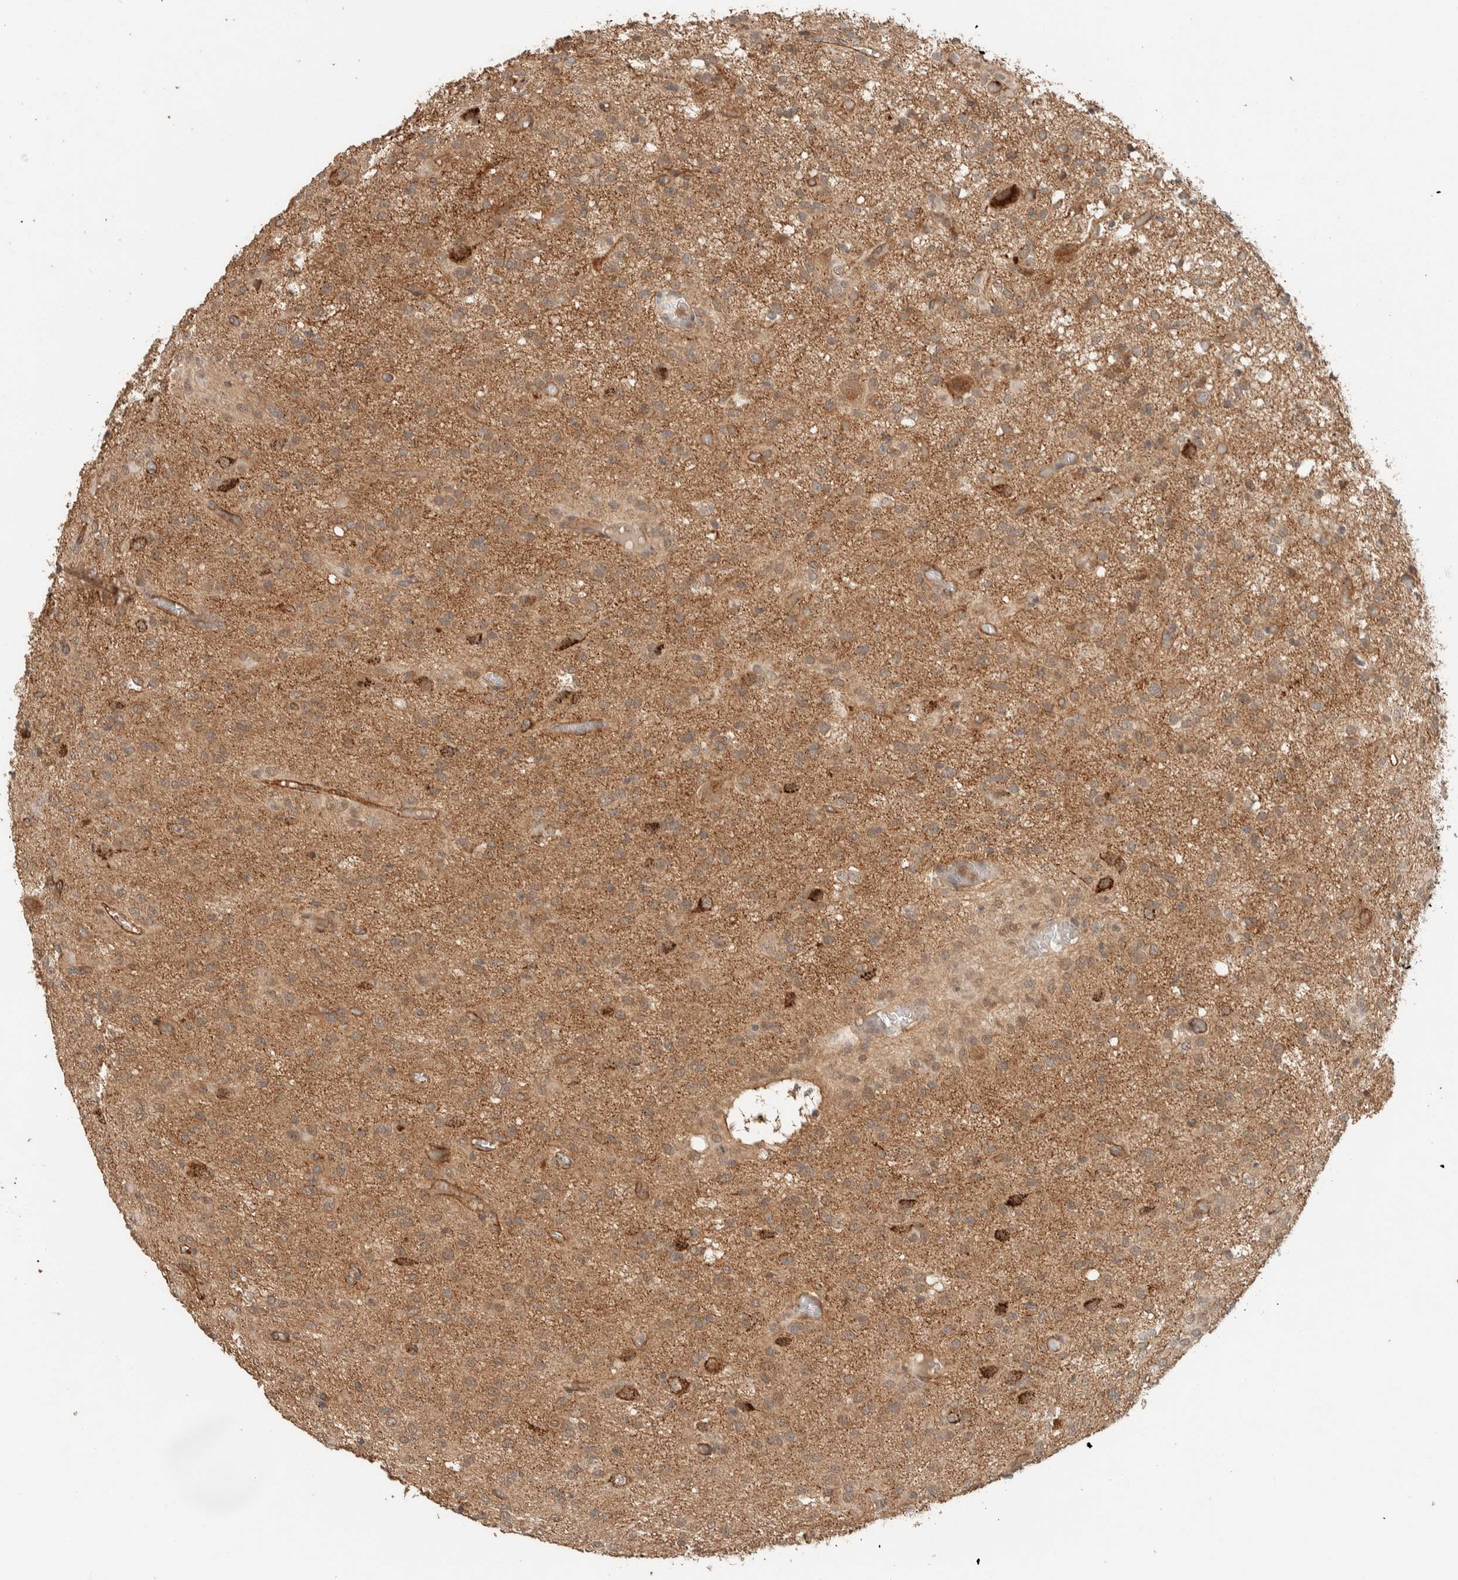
{"staining": {"intensity": "moderate", "quantity": ">75%", "location": "cytoplasmic/membranous"}, "tissue": "glioma", "cell_type": "Tumor cells", "image_type": "cancer", "snomed": [{"axis": "morphology", "description": "Glioma, malignant, High grade"}, {"axis": "topography", "description": "Brain"}], "caption": "Protein staining by immunohistochemistry exhibits moderate cytoplasmic/membranous expression in about >75% of tumor cells in glioma.", "gene": "ZNF567", "patient": {"sex": "female", "age": 59}}